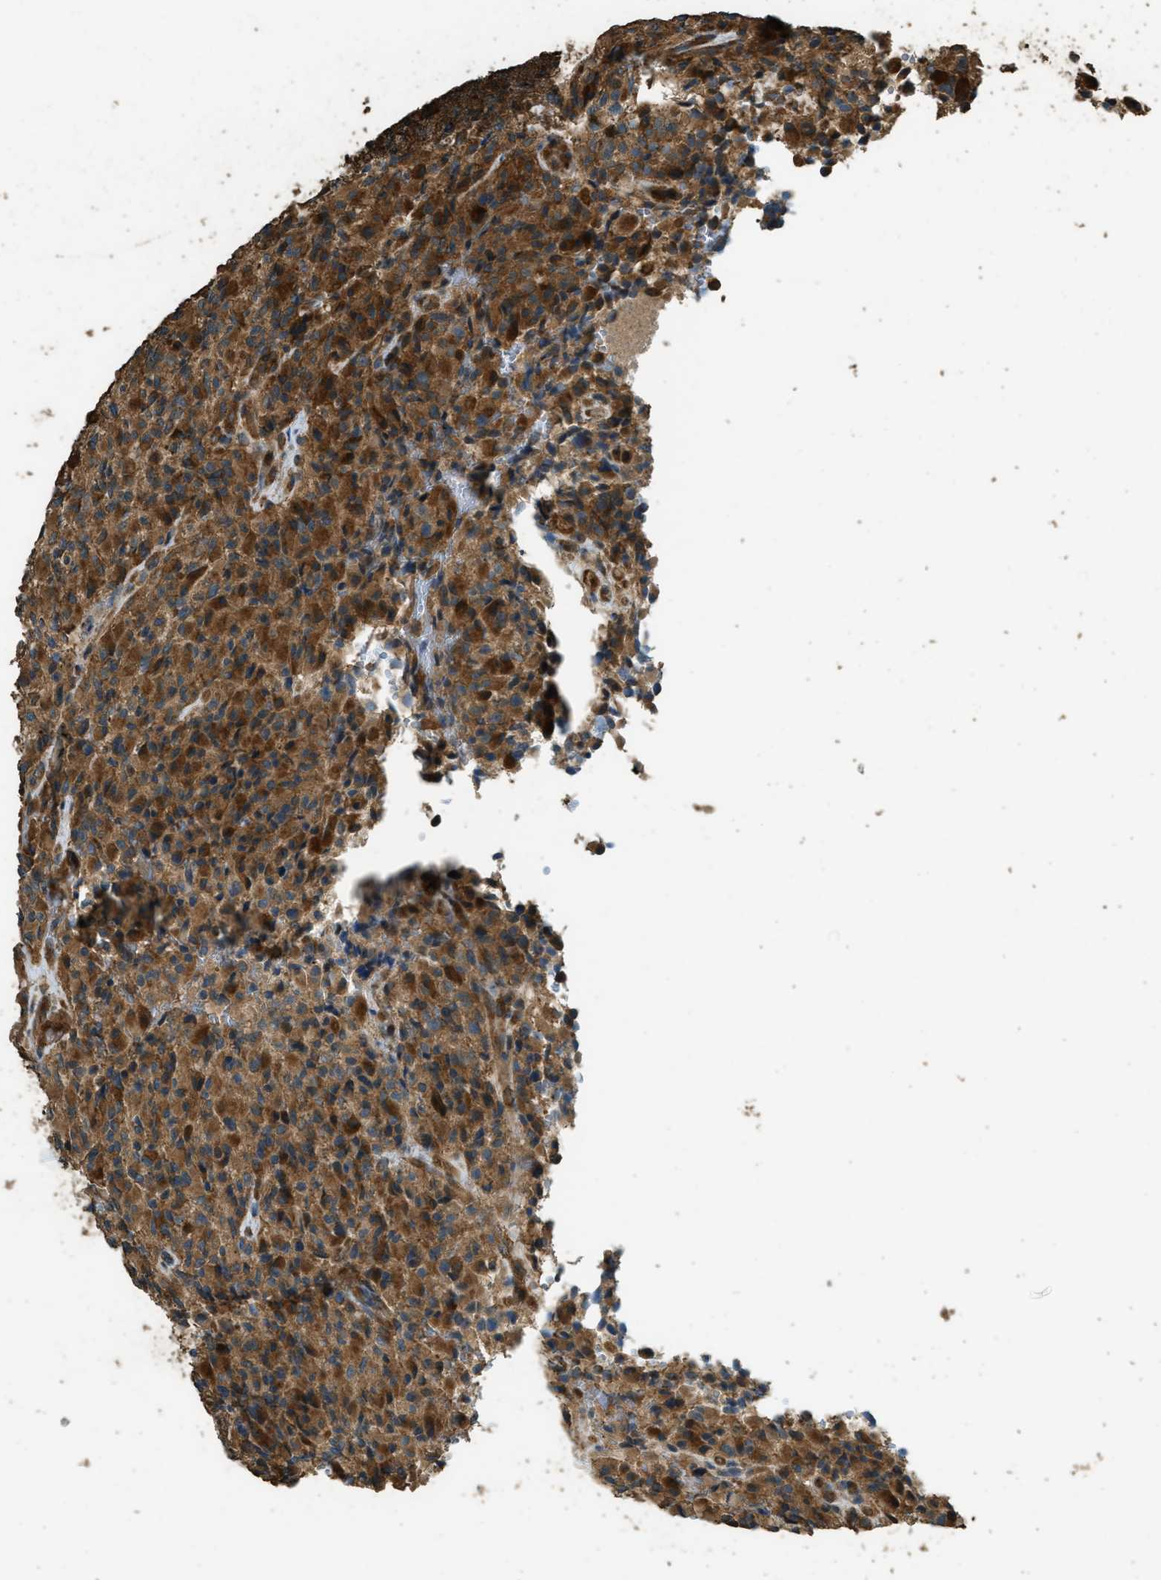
{"staining": {"intensity": "strong", "quantity": ">75%", "location": "cytoplasmic/membranous"}, "tissue": "glioma", "cell_type": "Tumor cells", "image_type": "cancer", "snomed": [{"axis": "morphology", "description": "Glioma, malignant, High grade"}, {"axis": "topography", "description": "Brain"}], "caption": "This photomicrograph demonstrates immunohistochemistry staining of human malignant high-grade glioma, with high strong cytoplasmic/membranous expression in about >75% of tumor cells.", "gene": "MARS1", "patient": {"sex": "male", "age": 71}}